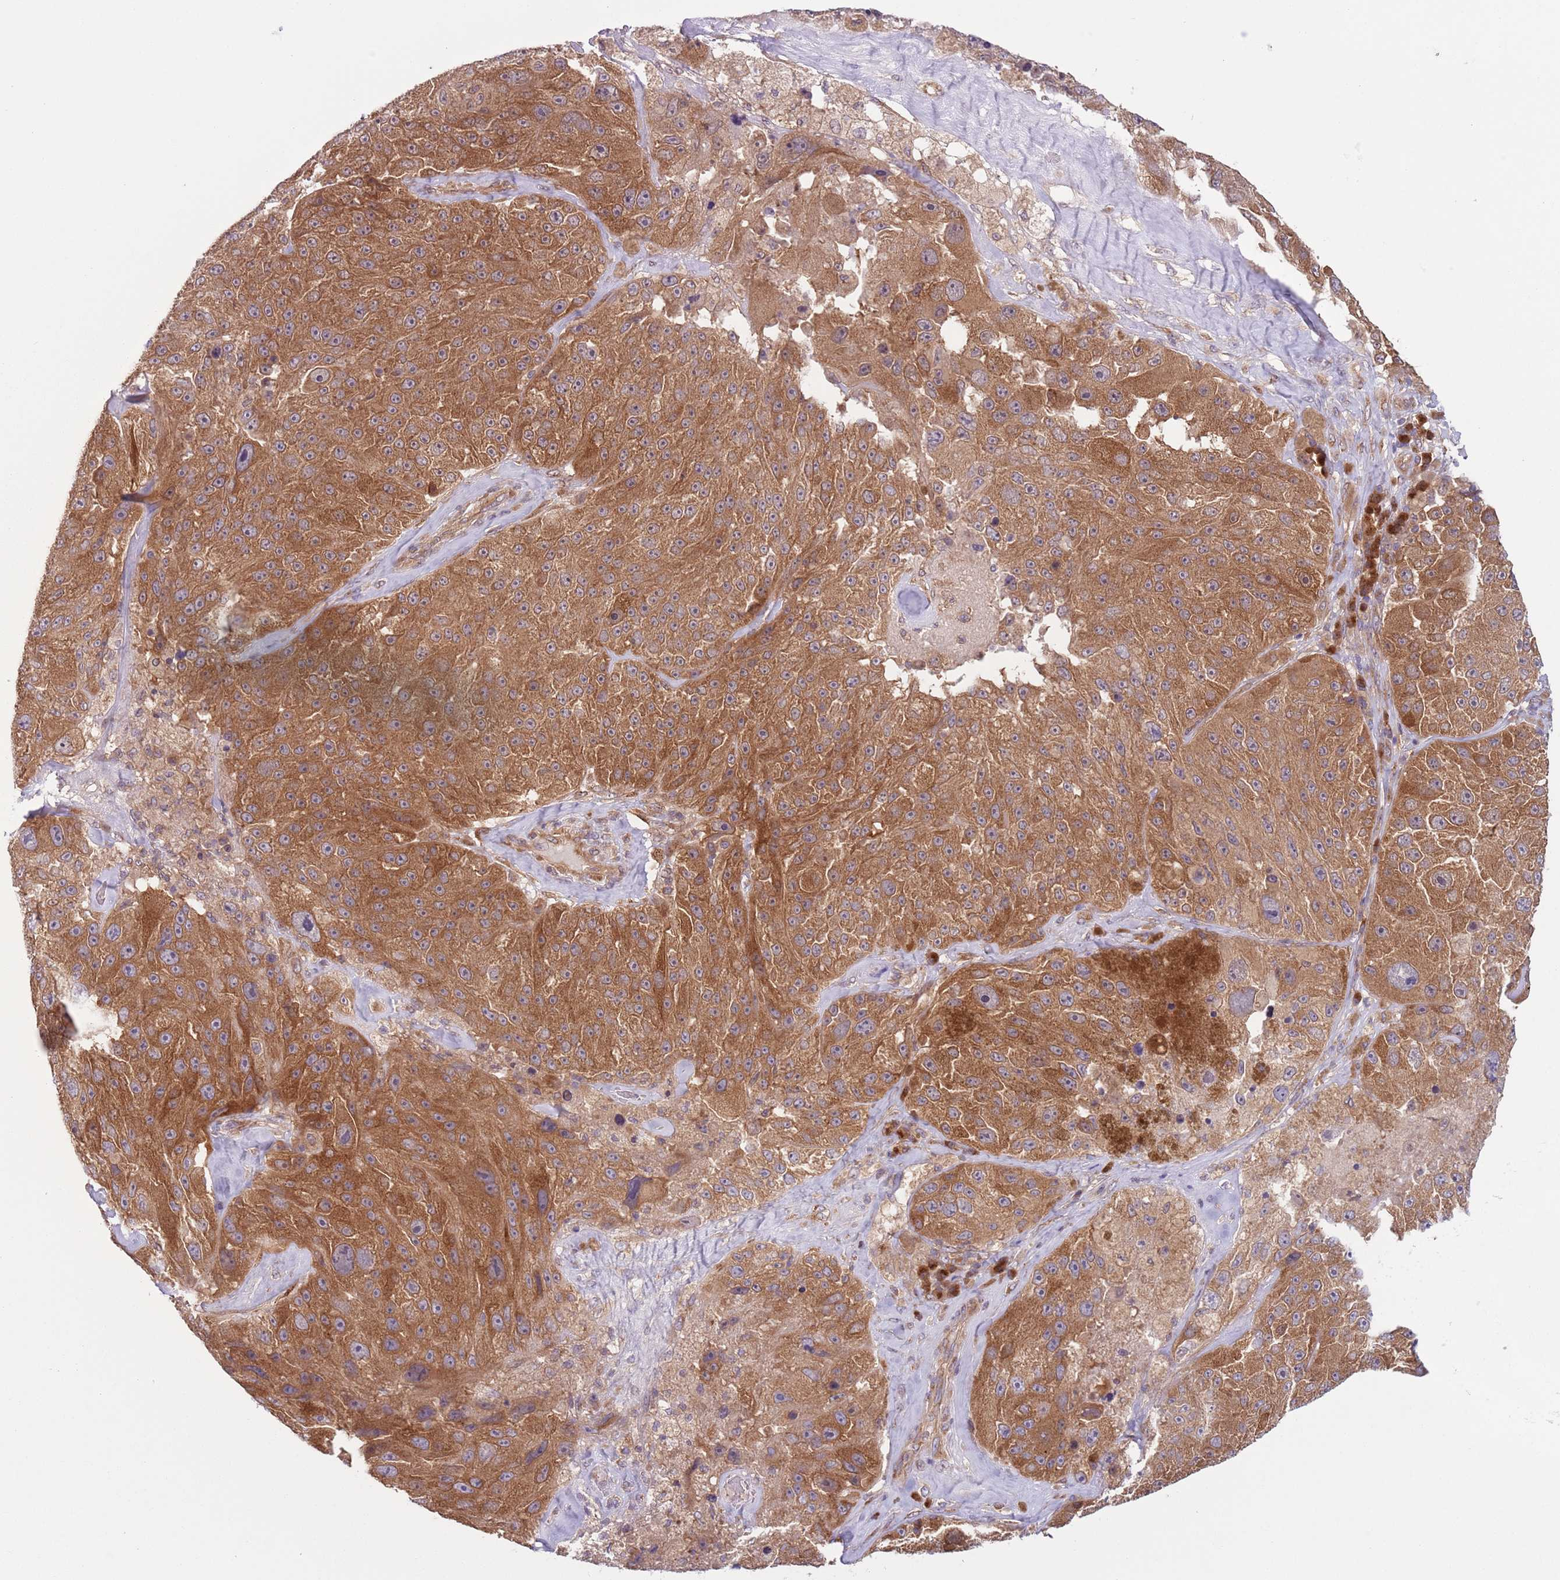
{"staining": {"intensity": "moderate", "quantity": ">75%", "location": "cytoplasmic/membranous"}, "tissue": "melanoma", "cell_type": "Tumor cells", "image_type": "cancer", "snomed": [{"axis": "morphology", "description": "Malignant melanoma, Metastatic site"}, {"axis": "topography", "description": "Lymph node"}], "caption": "Human melanoma stained with a brown dye displays moderate cytoplasmic/membranous positive staining in about >75% of tumor cells.", "gene": "COPE", "patient": {"sex": "male", "age": 62}}